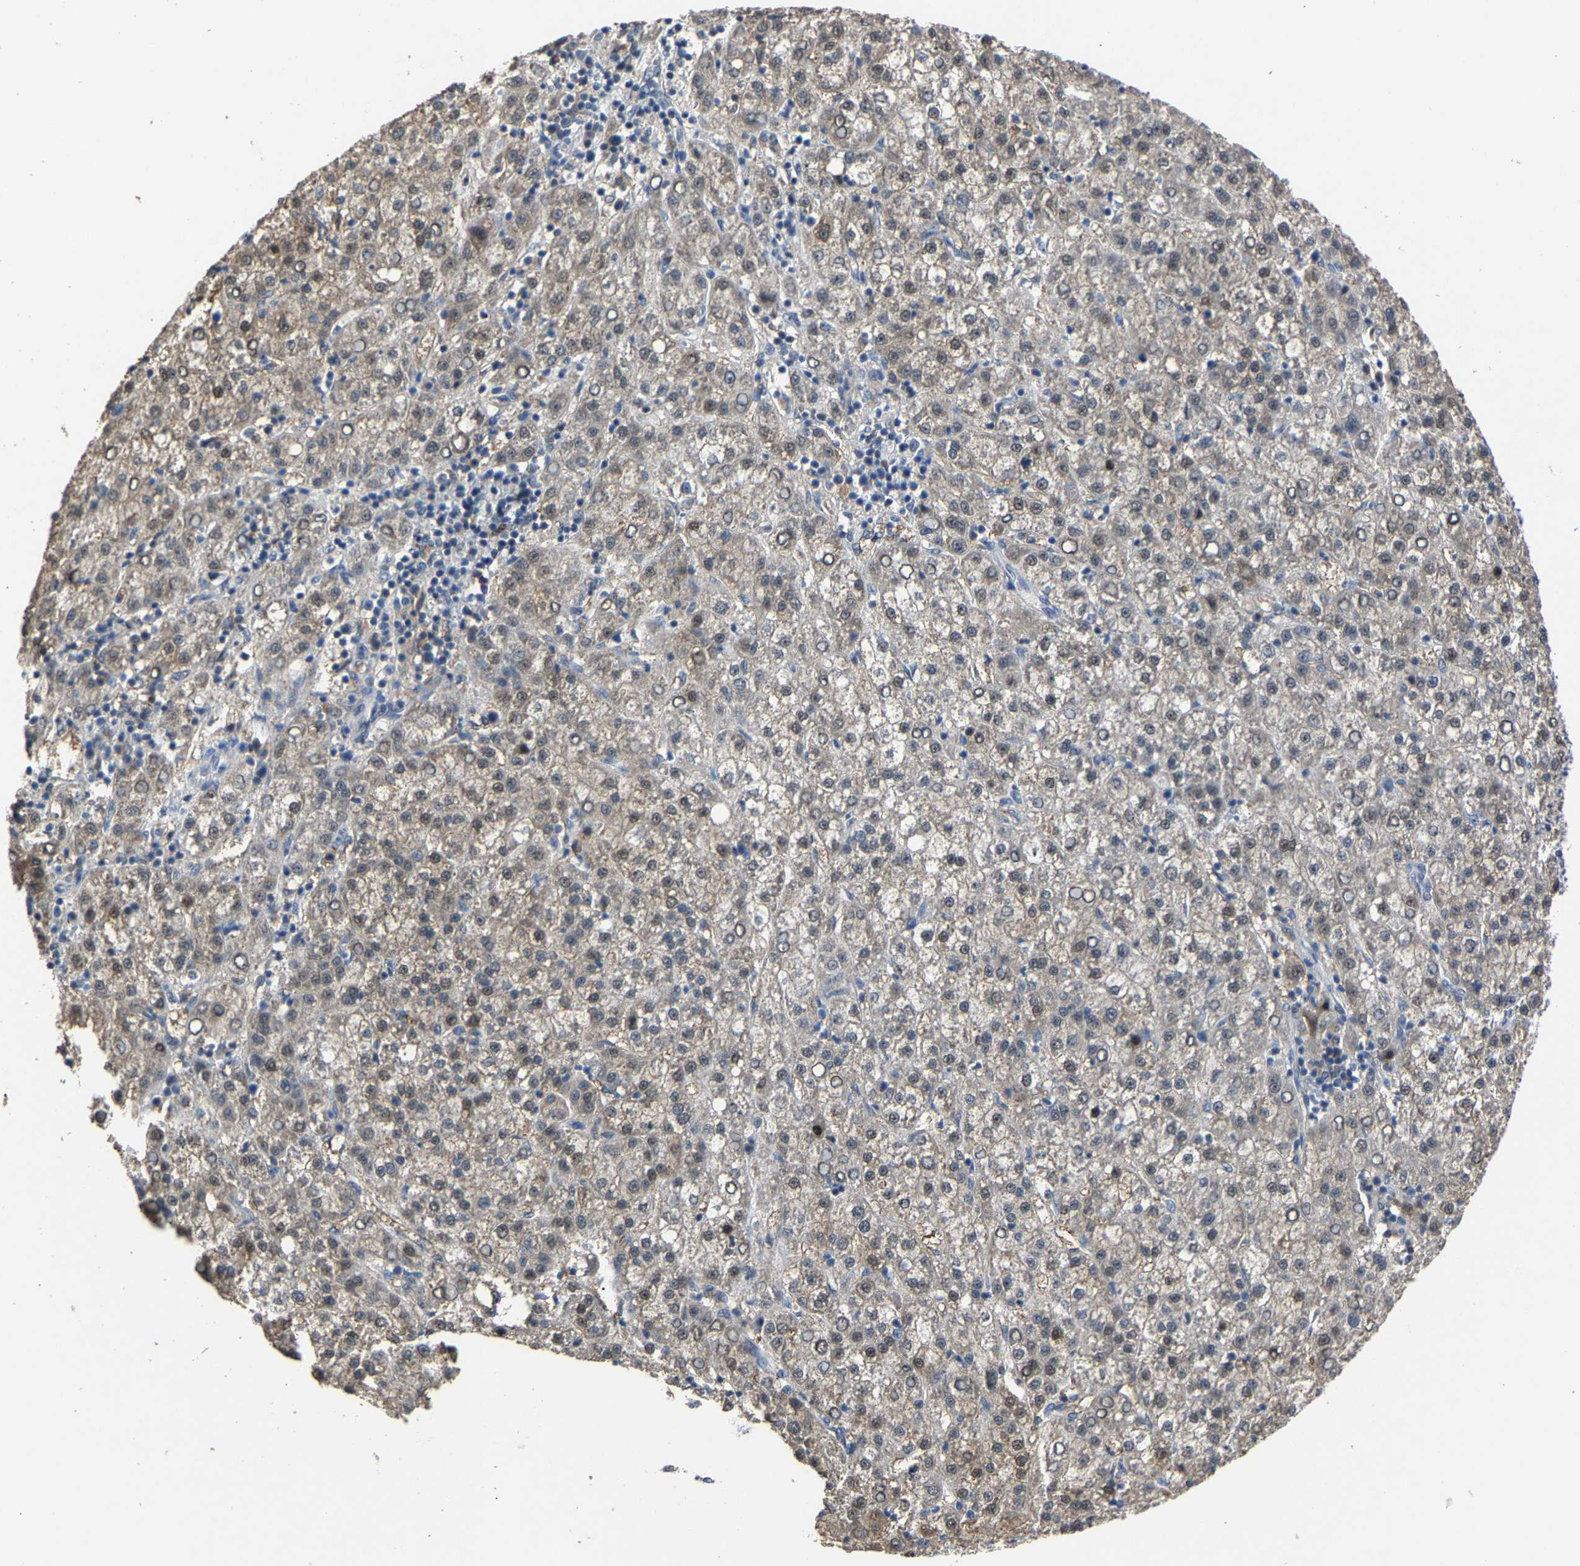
{"staining": {"intensity": "weak", "quantity": "<25%", "location": "nuclear"}, "tissue": "liver cancer", "cell_type": "Tumor cells", "image_type": "cancer", "snomed": [{"axis": "morphology", "description": "Carcinoma, Hepatocellular, NOS"}, {"axis": "topography", "description": "Liver"}], "caption": "Tumor cells show no significant protein staining in liver hepatocellular carcinoma. Brightfield microscopy of immunohistochemistry (IHC) stained with DAB (brown) and hematoxylin (blue), captured at high magnification.", "gene": "LSM8", "patient": {"sex": "female", "age": 58}}